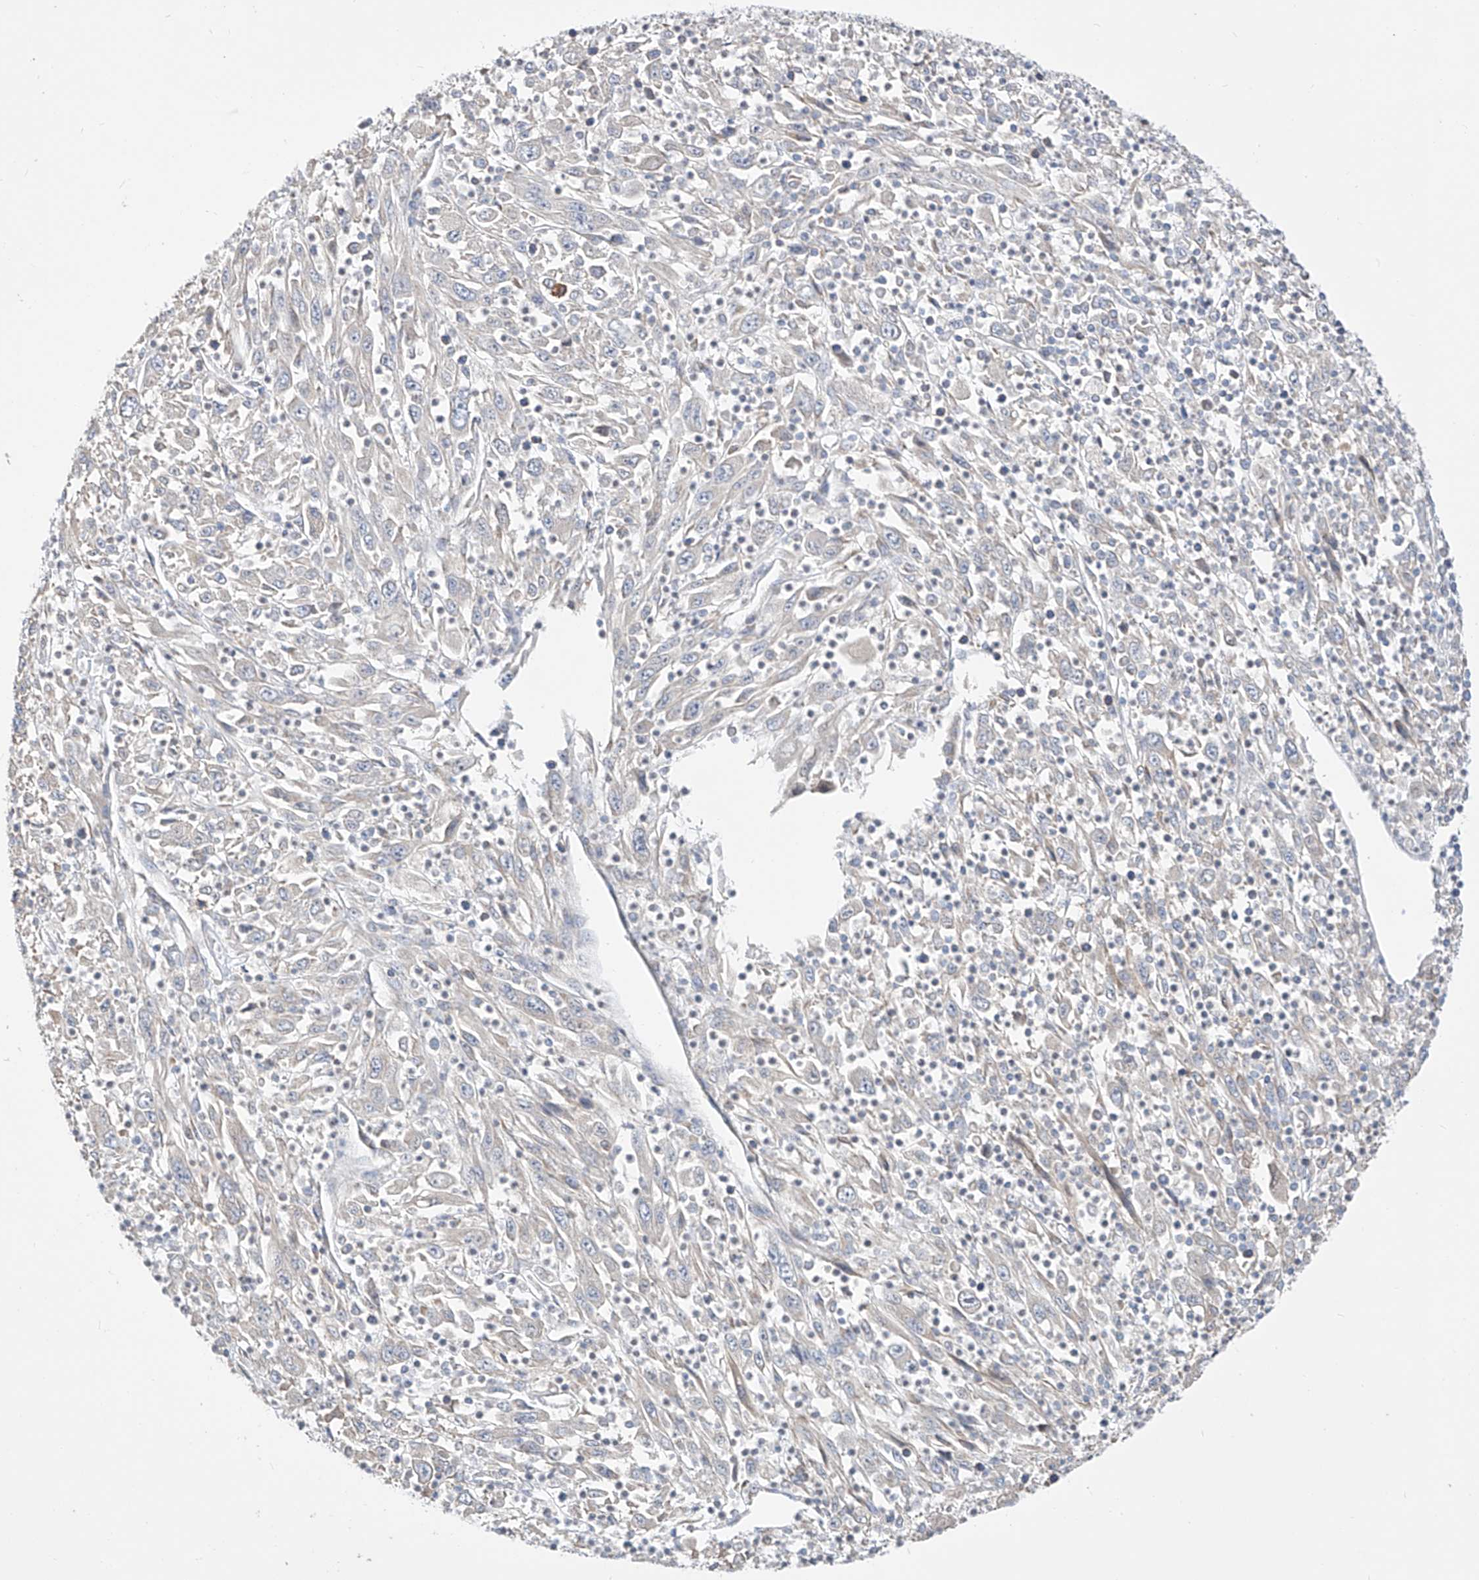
{"staining": {"intensity": "negative", "quantity": "none", "location": "none"}, "tissue": "melanoma", "cell_type": "Tumor cells", "image_type": "cancer", "snomed": [{"axis": "morphology", "description": "Malignant melanoma, Metastatic site"}, {"axis": "topography", "description": "Skin"}], "caption": "Photomicrograph shows no significant protein expression in tumor cells of melanoma.", "gene": "UFL1", "patient": {"sex": "female", "age": 56}}